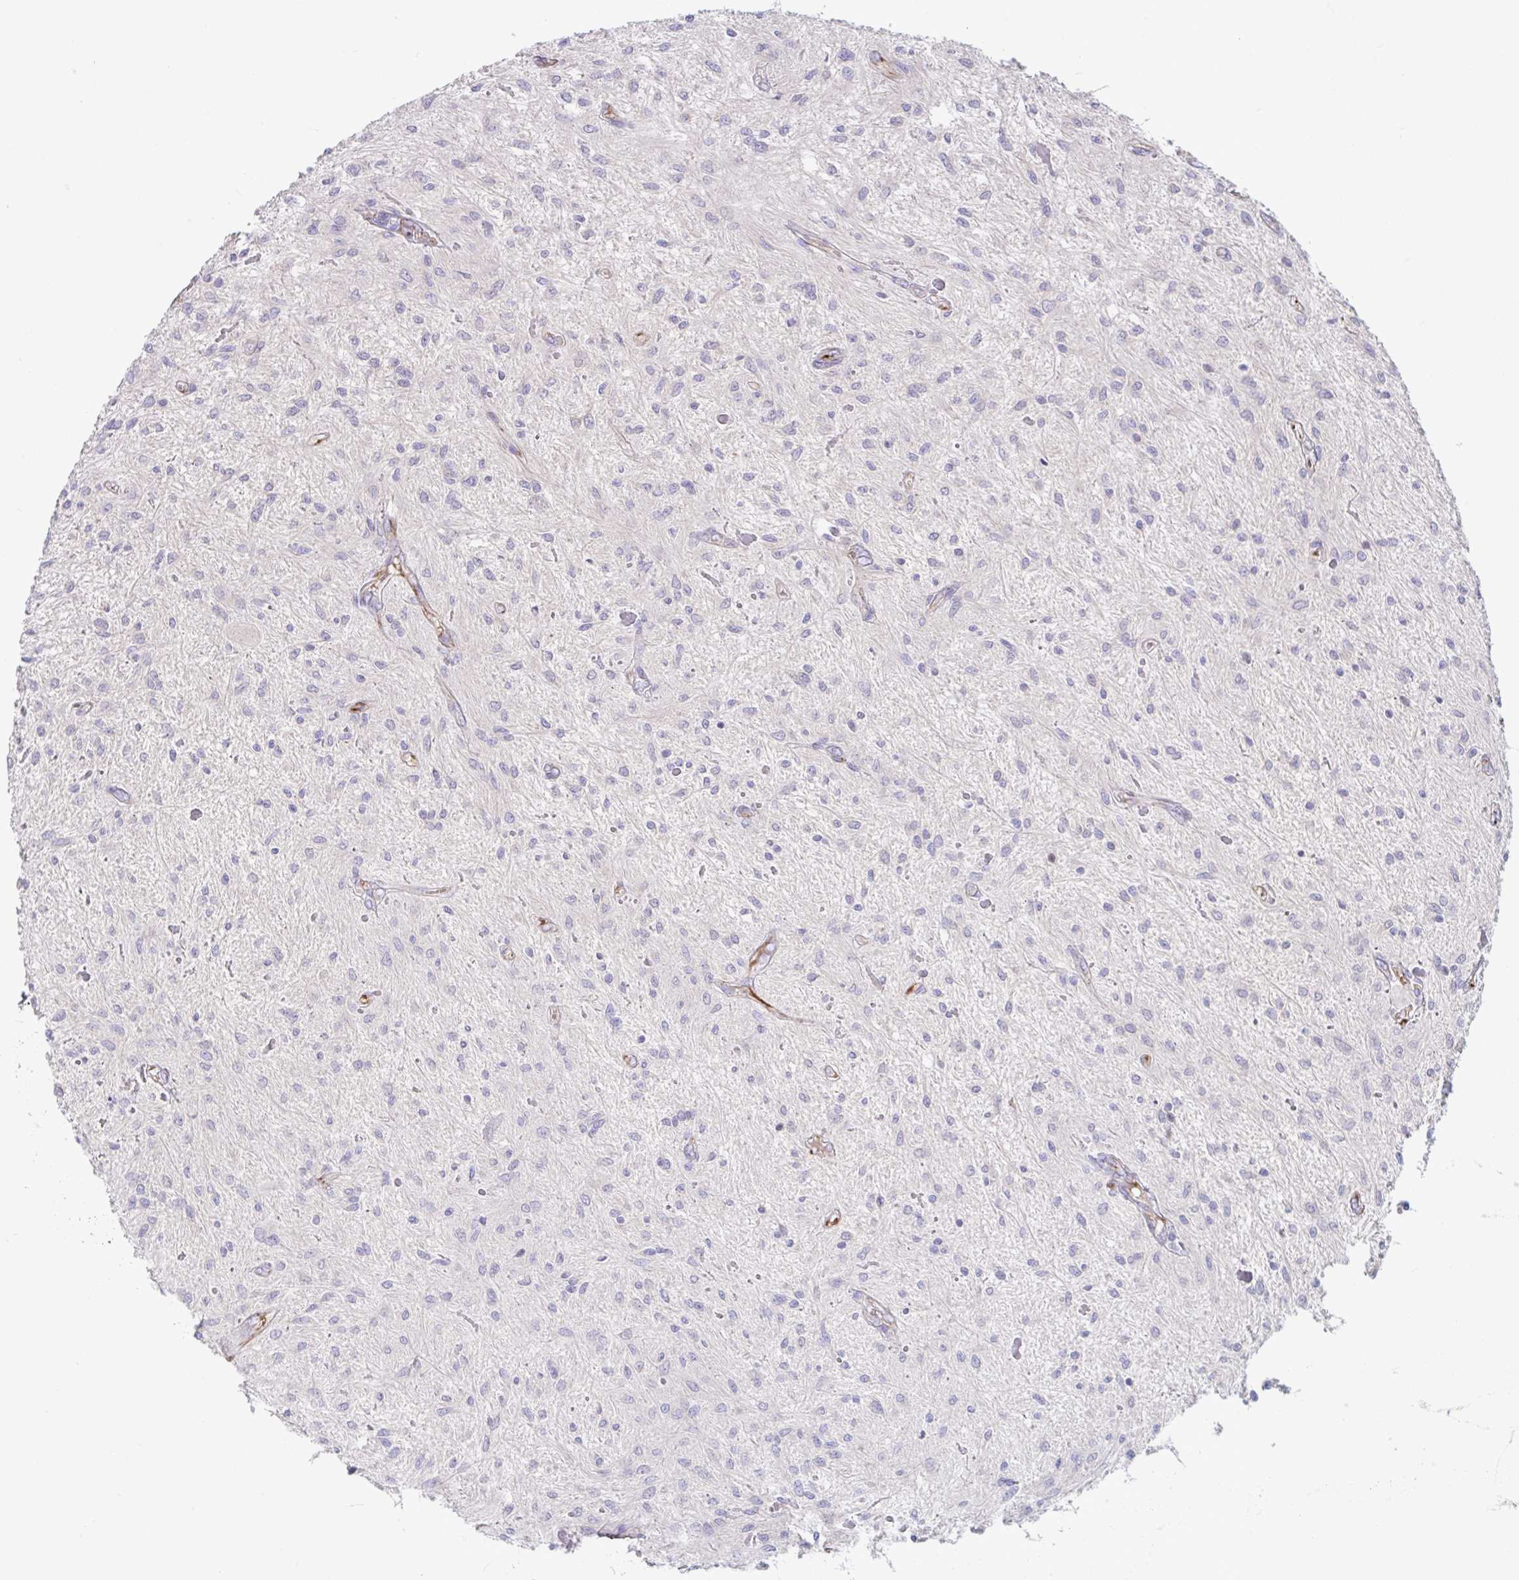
{"staining": {"intensity": "negative", "quantity": "none", "location": "none"}, "tissue": "glioma", "cell_type": "Tumor cells", "image_type": "cancer", "snomed": [{"axis": "morphology", "description": "Glioma, malignant, Low grade"}, {"axis": "topography", "description": "Cerebellum"}], "caption": "A high-resolution micrograph shows immunohistochemistry staining of glioma, which displays no significant positivity in tumor cells.", "gene": "IL37", "patient": {"sex": "female", "age": 14}}